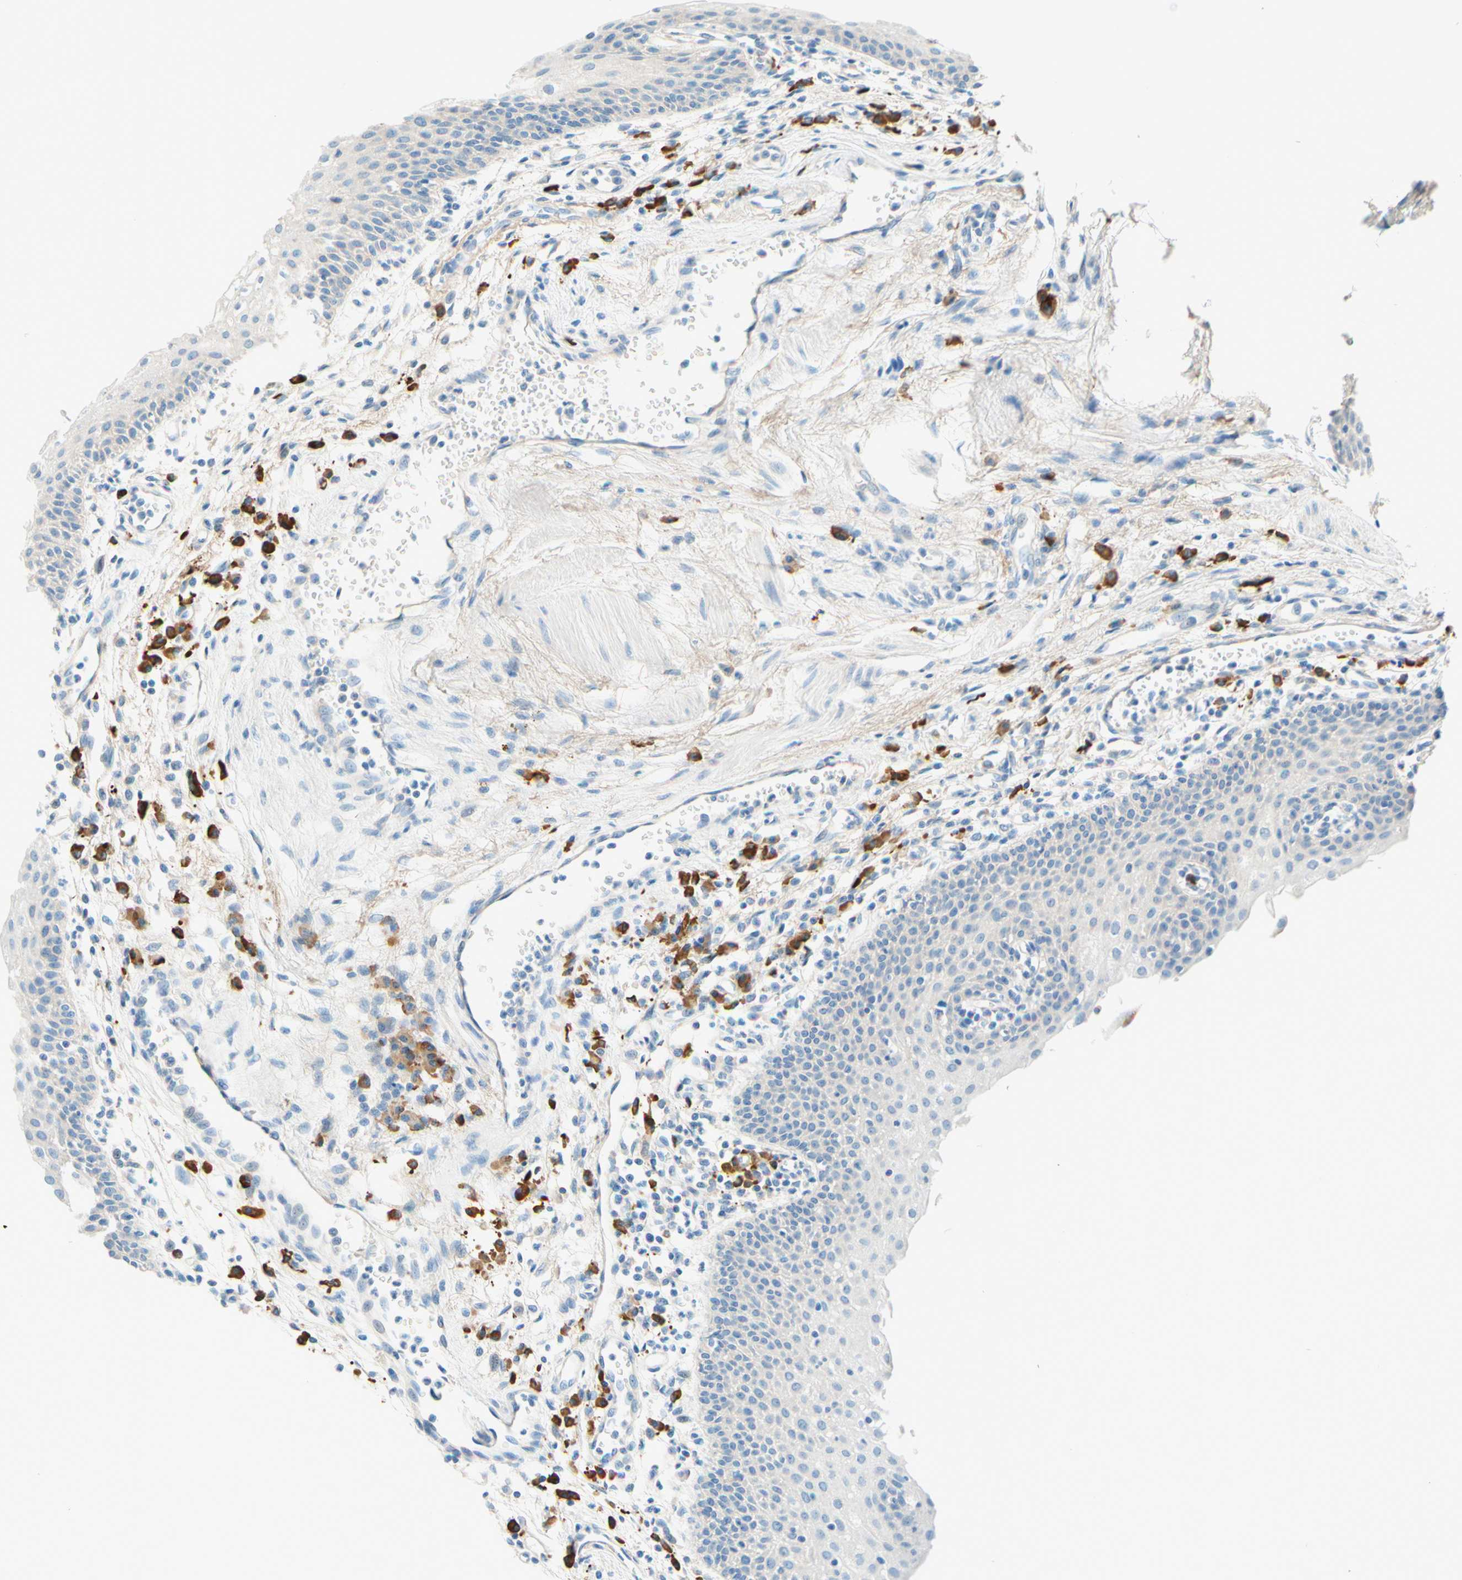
{"staining": {"intensity": "negative", "quantity": "none", "location": "none"}, "tissue": "urothelial cancer", "cell_type": "Tumor cells", "image_type": "cancer", "snomed": [{"axis": "morphology", "description": "Urothelial carcinoma, High grade"}, {"axis": "topography", "description": "Urinary bladder"}], "caption": "IHC histopathology image of neoplastic tissue: high-grade urothelial carcinoma stained with DAB exhibits no significant protein positivity in tumor cells. (Brightfield microscopy of DAB (3,3'-diaminobenzidine) IHC at high magnification).", "gene": "PASD1", "patient": {"sex": "female", "age": 85}}